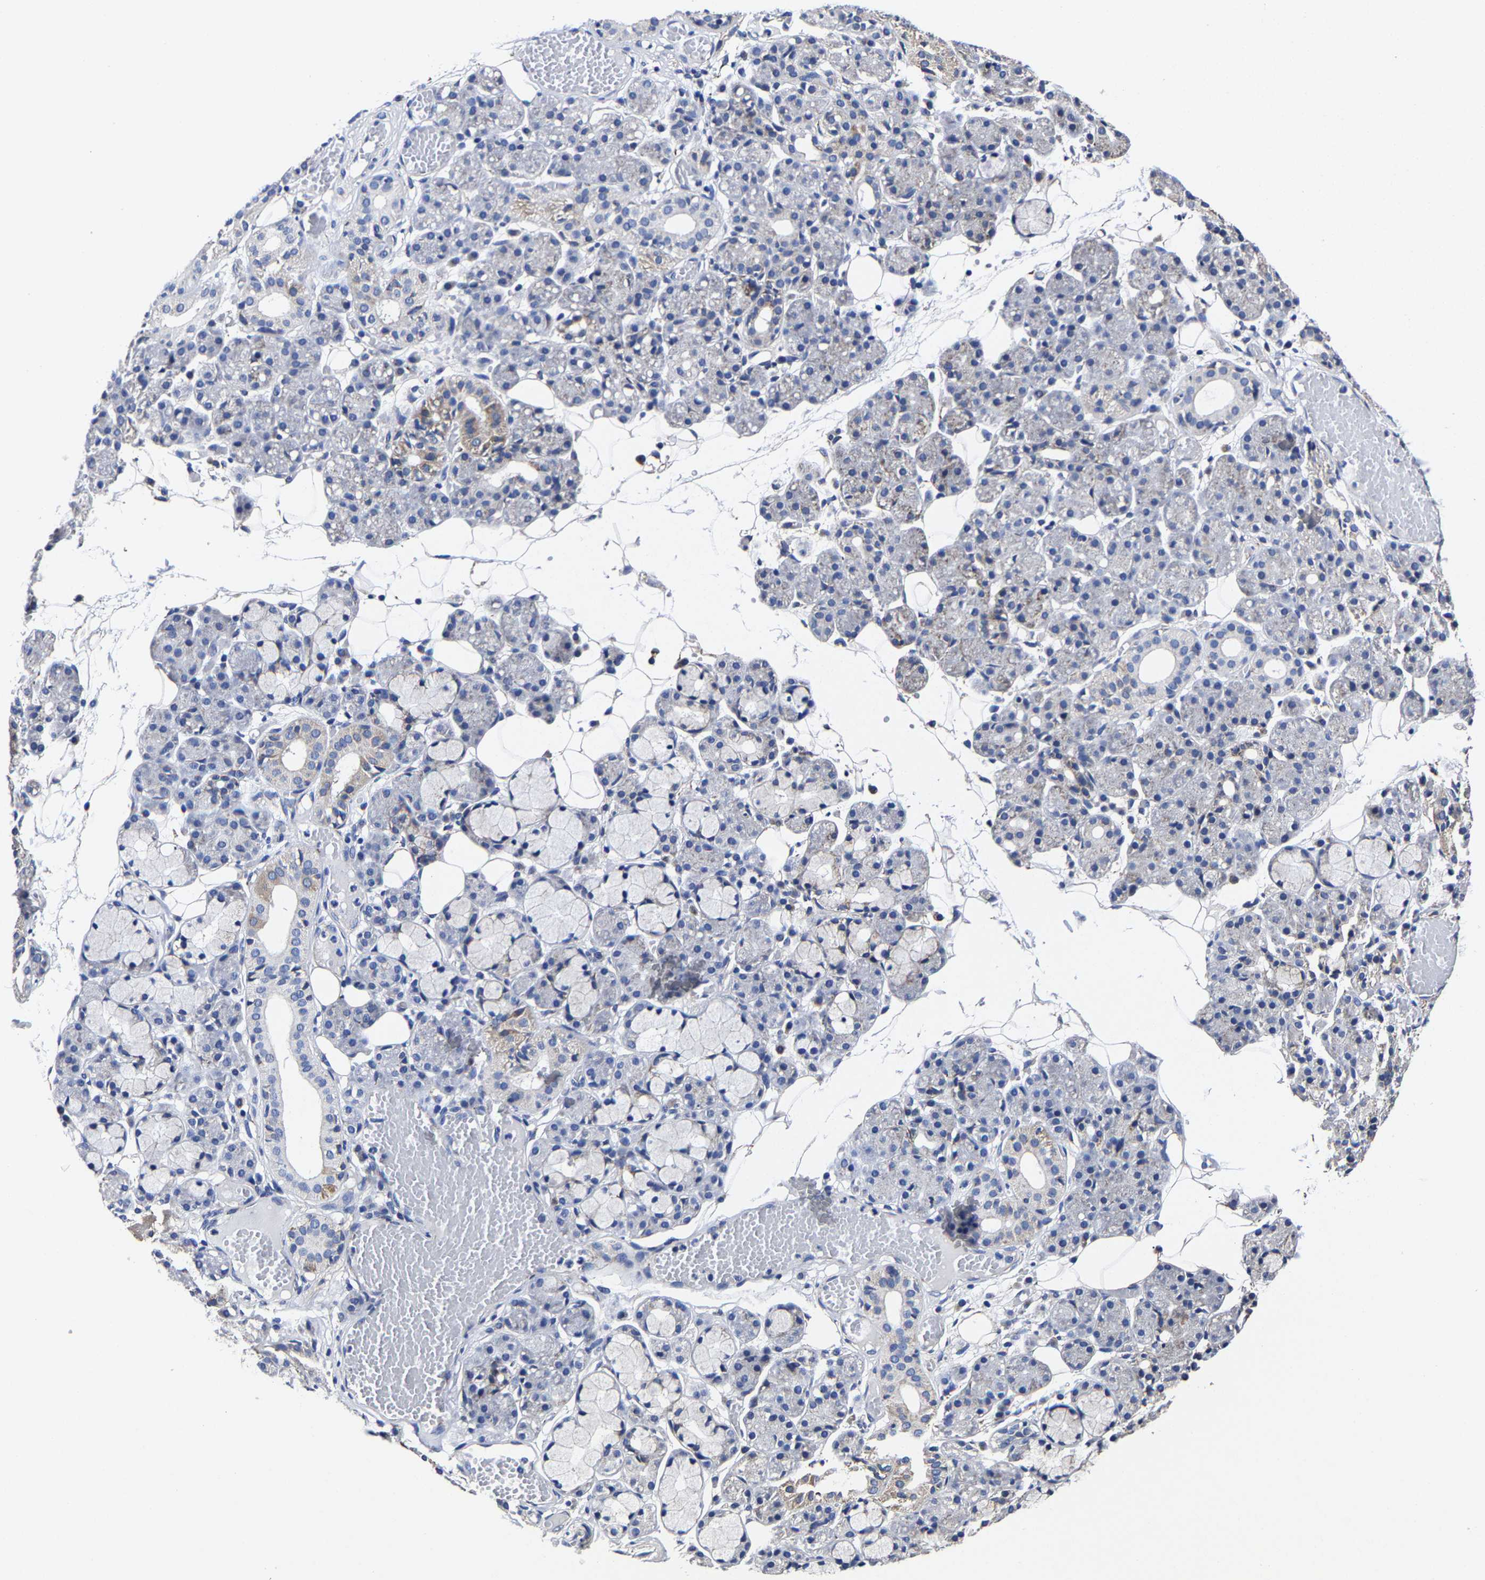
{"staining": {"intensity": "moderate", "quantity": "<25%", "location": "cytoplasmic/membranous"}, "tissue": "salivary gland", "cell_type": "Glandular cells", "image_type": "normal", "snomed": [{"axis": "morphology", "description": "Normal tissue, NOS"}, {"axis": "topography", "description": "Salivary gland"}], "caption": "Immunohistochemical staining of benign human salivary gland displays low levels of moderate cytoplasmic/membranous expression in approximately <25% of glandular cells. Nuclei are stained in blue.", "gene": "AASS", "patient": {"sex": "male", "age": 63}}